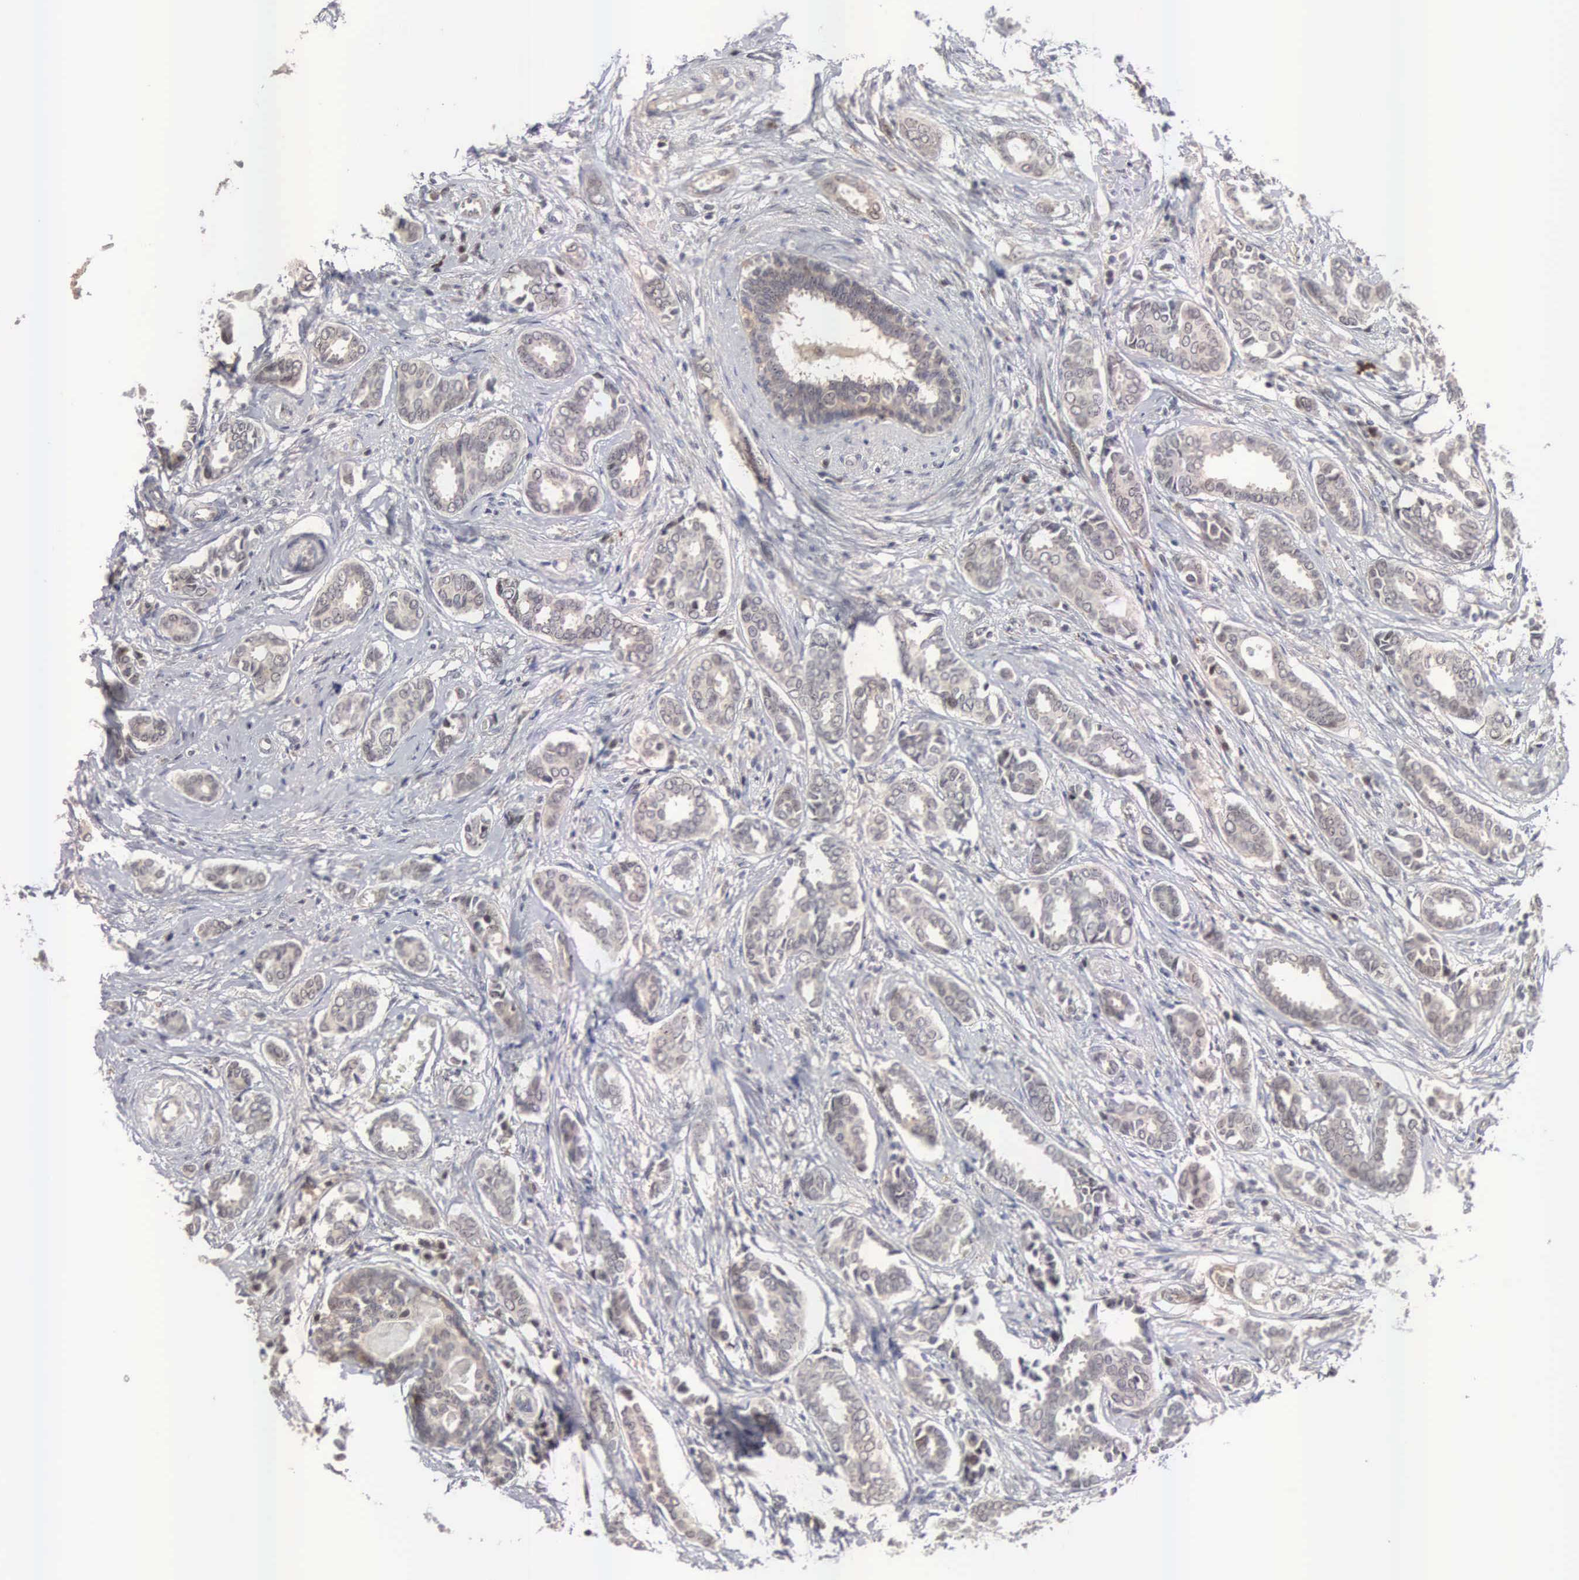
{"staining": {"intensity": "weak", "quantity": "25%-75%", "location": "cytoplasmic/membranous"}, "tissue": "breast cancer", "cell_type": "Tumor cells", "image_type": "cancer", "snomed": [{"axis": "morphology", "description": "Duct carcinoma"}, {"axis": "topography", "description": "Breast"}], "caption": "Intraductal carcinoma (breast) stained for a protein exhibits weak cytoplasmic/membranous positivity in tumor cells. The protein of interest is stained brown, and the nuclei are stained in blue (DAB IHC with brightfield microscopy, high magnification).", "gene": "ACOT4", "patient": {"sex": "female", "age": 50}}